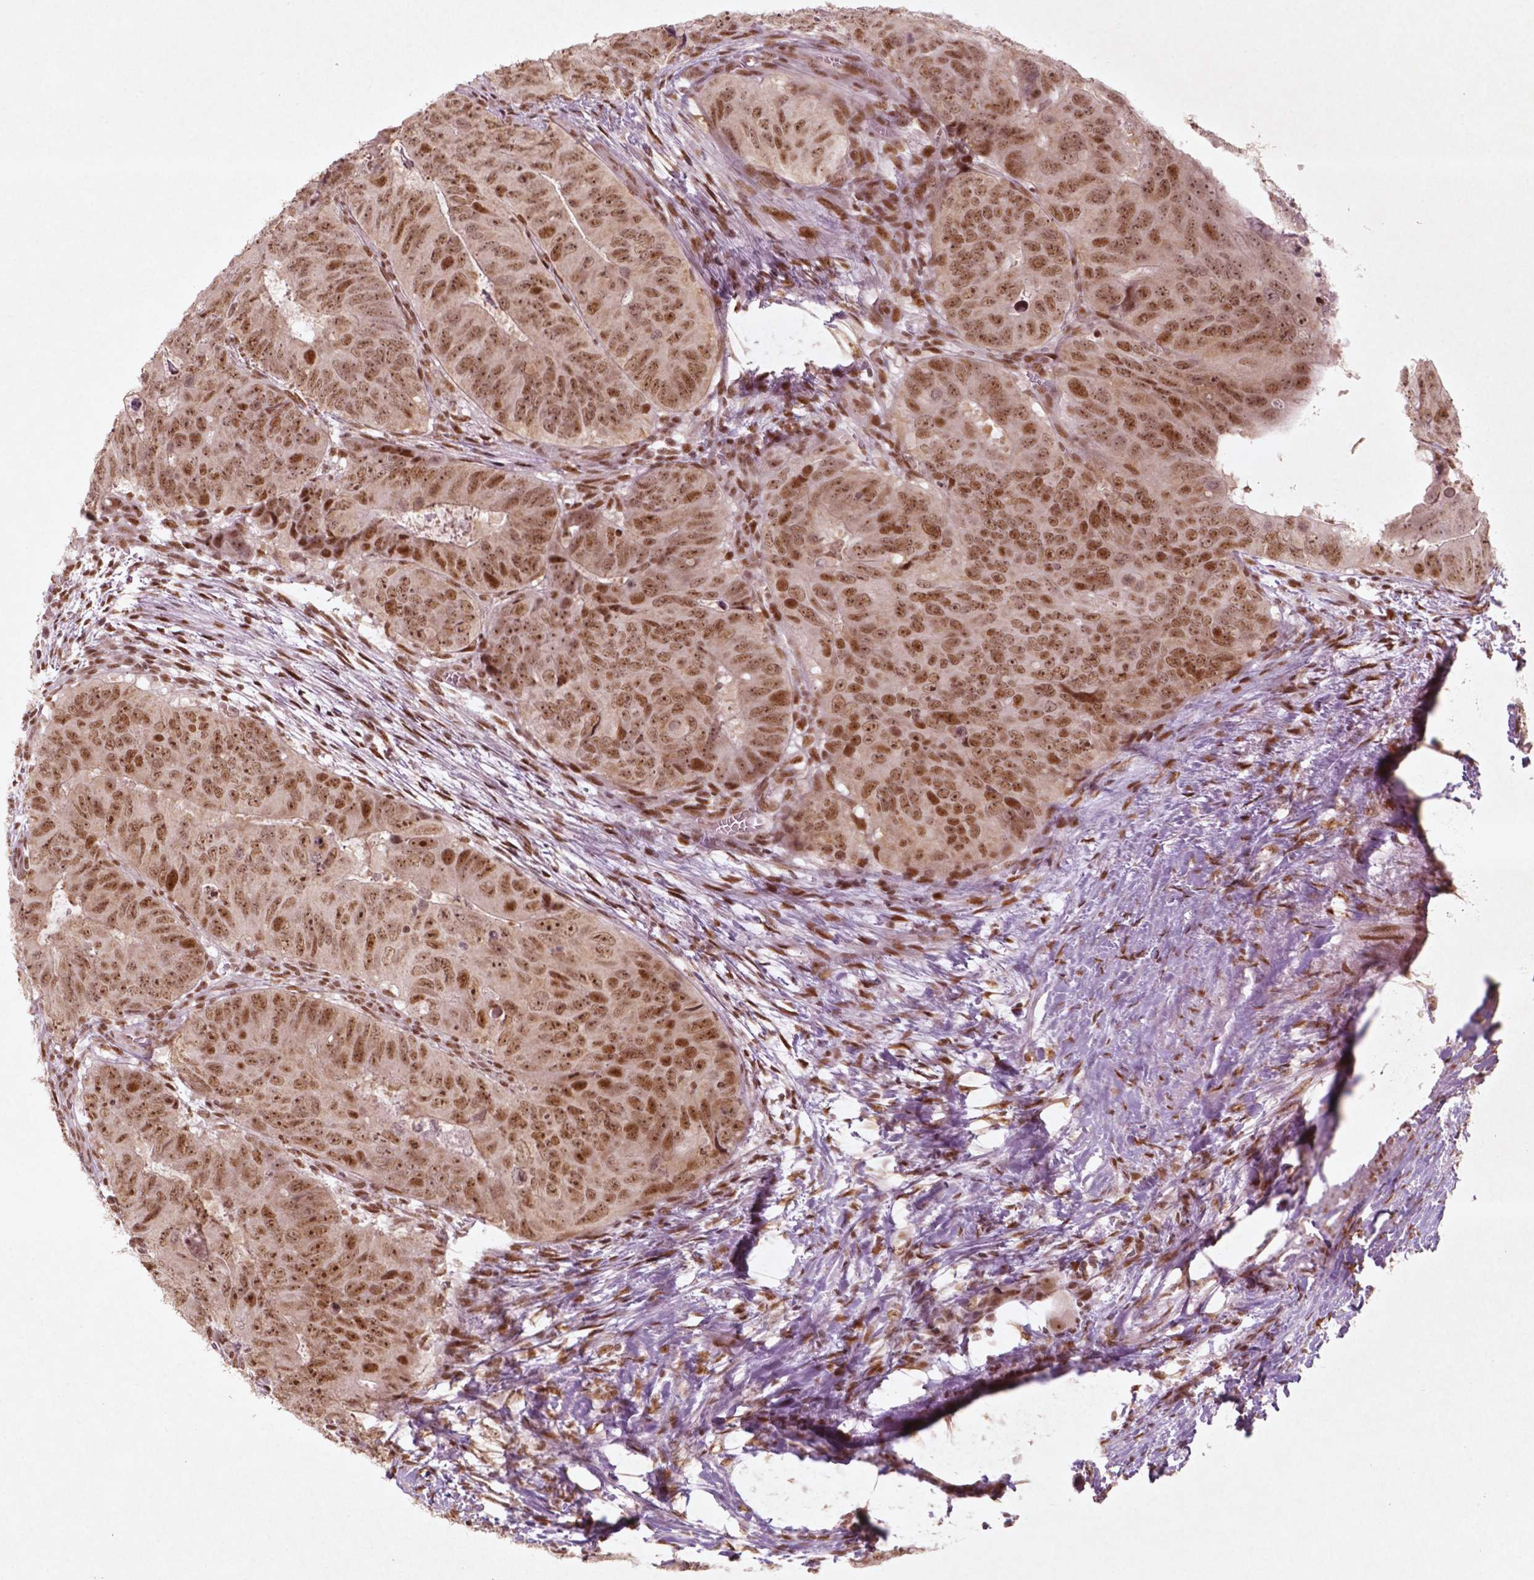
{"staining": {"intensity": "moderate", "quantity": ">75%", "location": "nuclear"}, "tissue": "colorectal cancer", "cell_type": "Tumor cells", "image_type": "cancer", "snomed": [{"axis": "morphology", "description": "Adenocarcinoma, NOS"}, {"axis": "topography", "description": "Colon"}], "caption": "Moderate nuclear positivity for a protein is present in approximately >75% of tumor cells of colorectal adenocarcinoma using immunohistochemistry.", "gene": "HMG20B", "patient": {"sex": "male", "age": 79}}